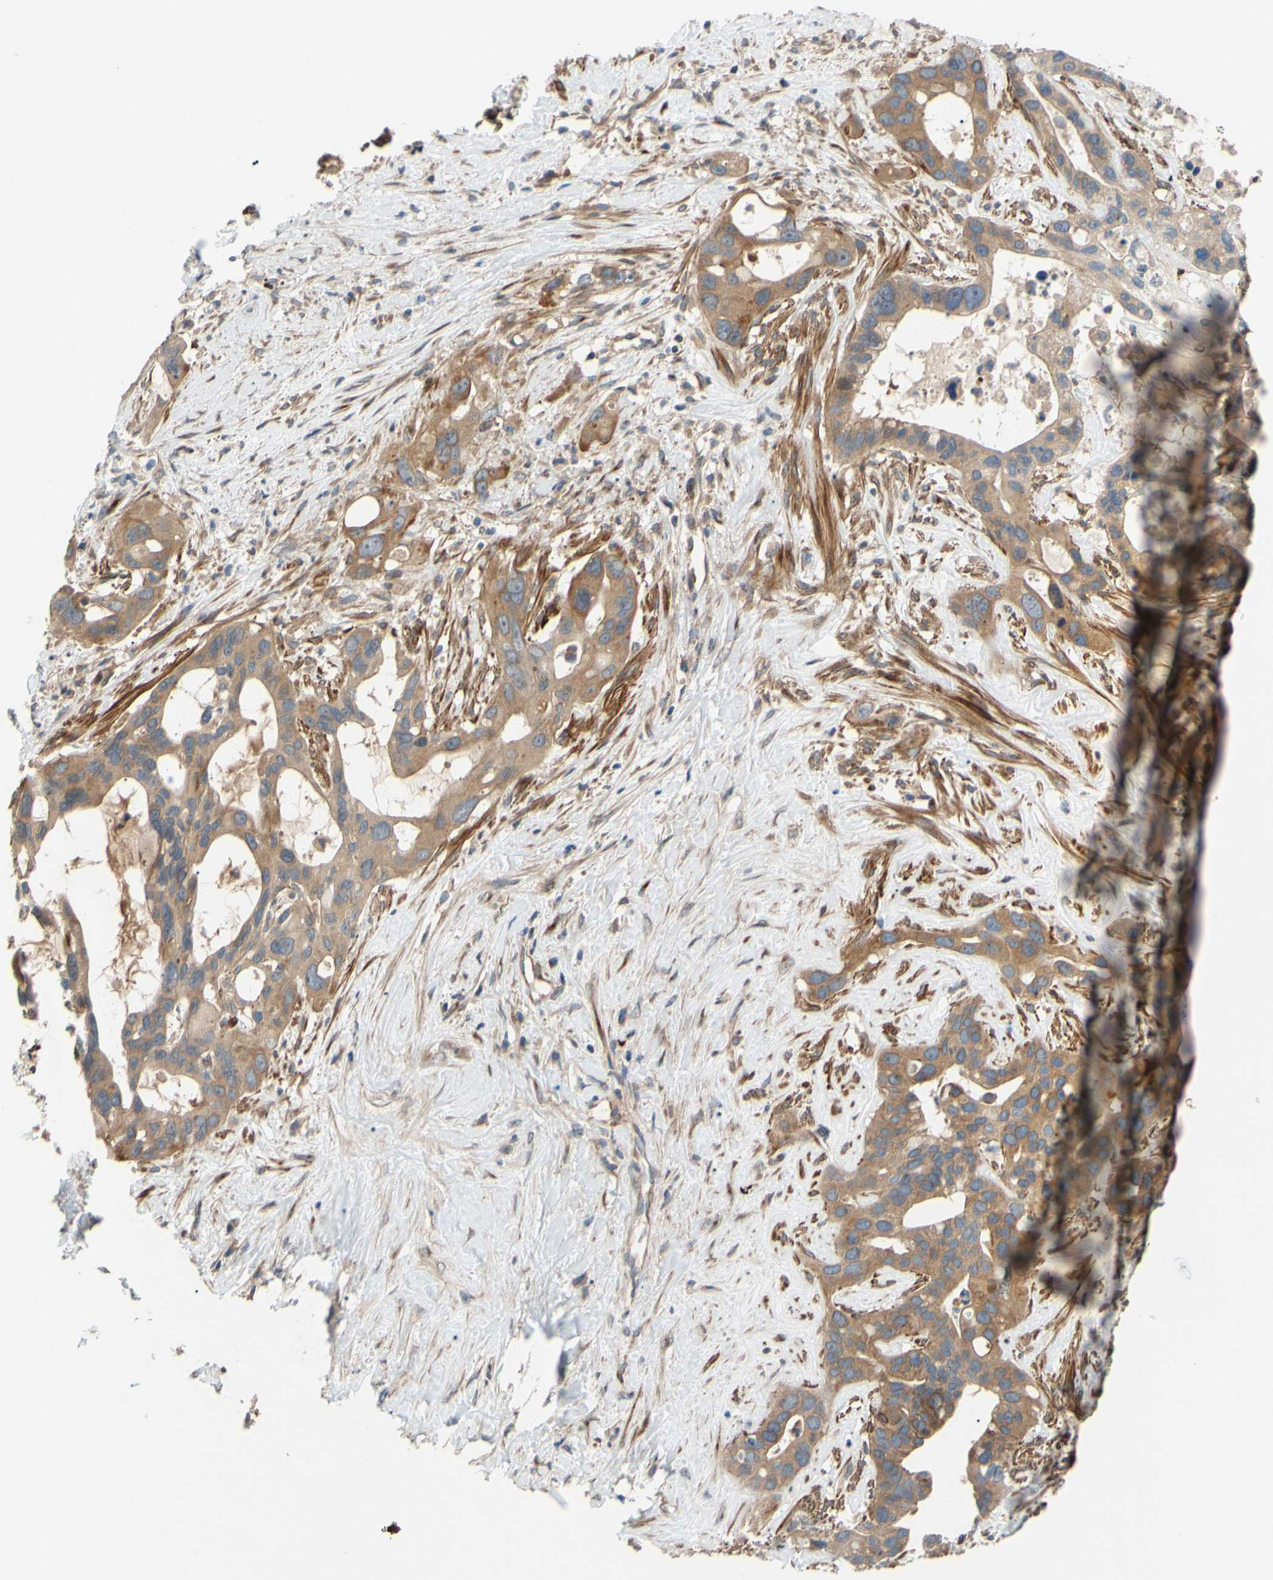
{"staining": {"intensity": "moderate", "quantity": ">75%", "location": "cytoplasmic/membranous"}, "tissue": "liver cancer", "cell_type": "Tumor cells", "image_type": "cancer", "snomed": [{"axis": "morphology", "description": "Cholangiocarcinoma"}, {"axis": "topography", "description": "Liver"}], "caption": "IHC of liver cancer shows medium levels of moderate cytoplasmic/membranous expression in approximately >75% of tumor cells. Immunohistochemistry stains the protein of interest in brown and the nuclei are stained blue.", "gene": "SPTLC1", "patient": {"sex": "female", "age": 65}}